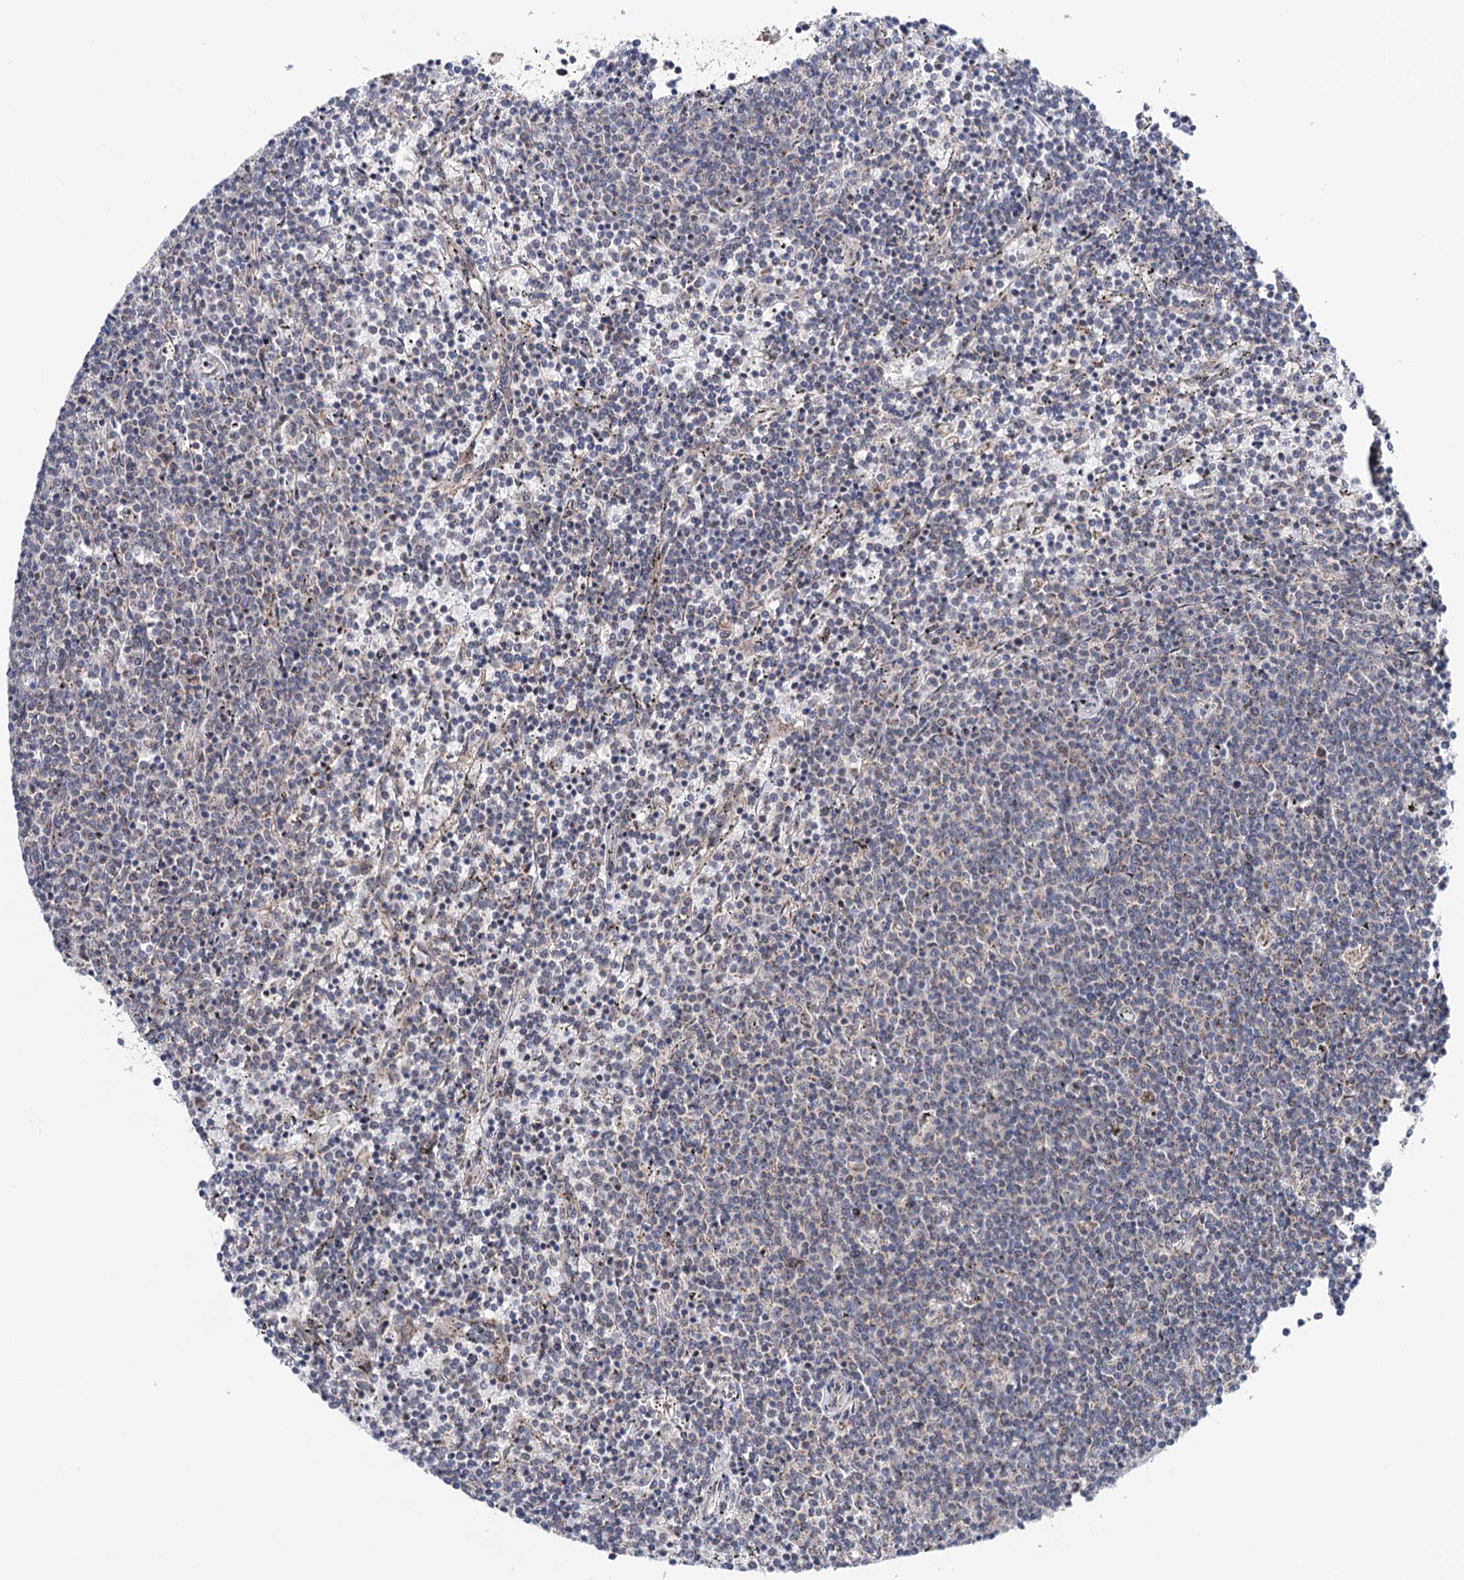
{"staining": {"intensity": "negative", "quantity": "none", "location": "none"}, "tissue": "lymphoma", "cell_type": "Tumor cells", "image_type": "cancer", "snomed": [{"axis": "morphology", "description": "Malignant lymphoma, non-Hodgkin's type, Low grade"}, {"axis": "topography", "description": "Spleen"}], "caption": "The IHC image has no significant staining in tumor cells of low-grade malignant lymphoma, non-Hodgkin's type tissue. The staining was performed using DAB to visualize the protein expression in brown, while the nuclei were stained in blue with hematoxylin (Magnification: 20x).", "gene": "SUCLA2", "patient": {"sex": "female", "age": 50}}